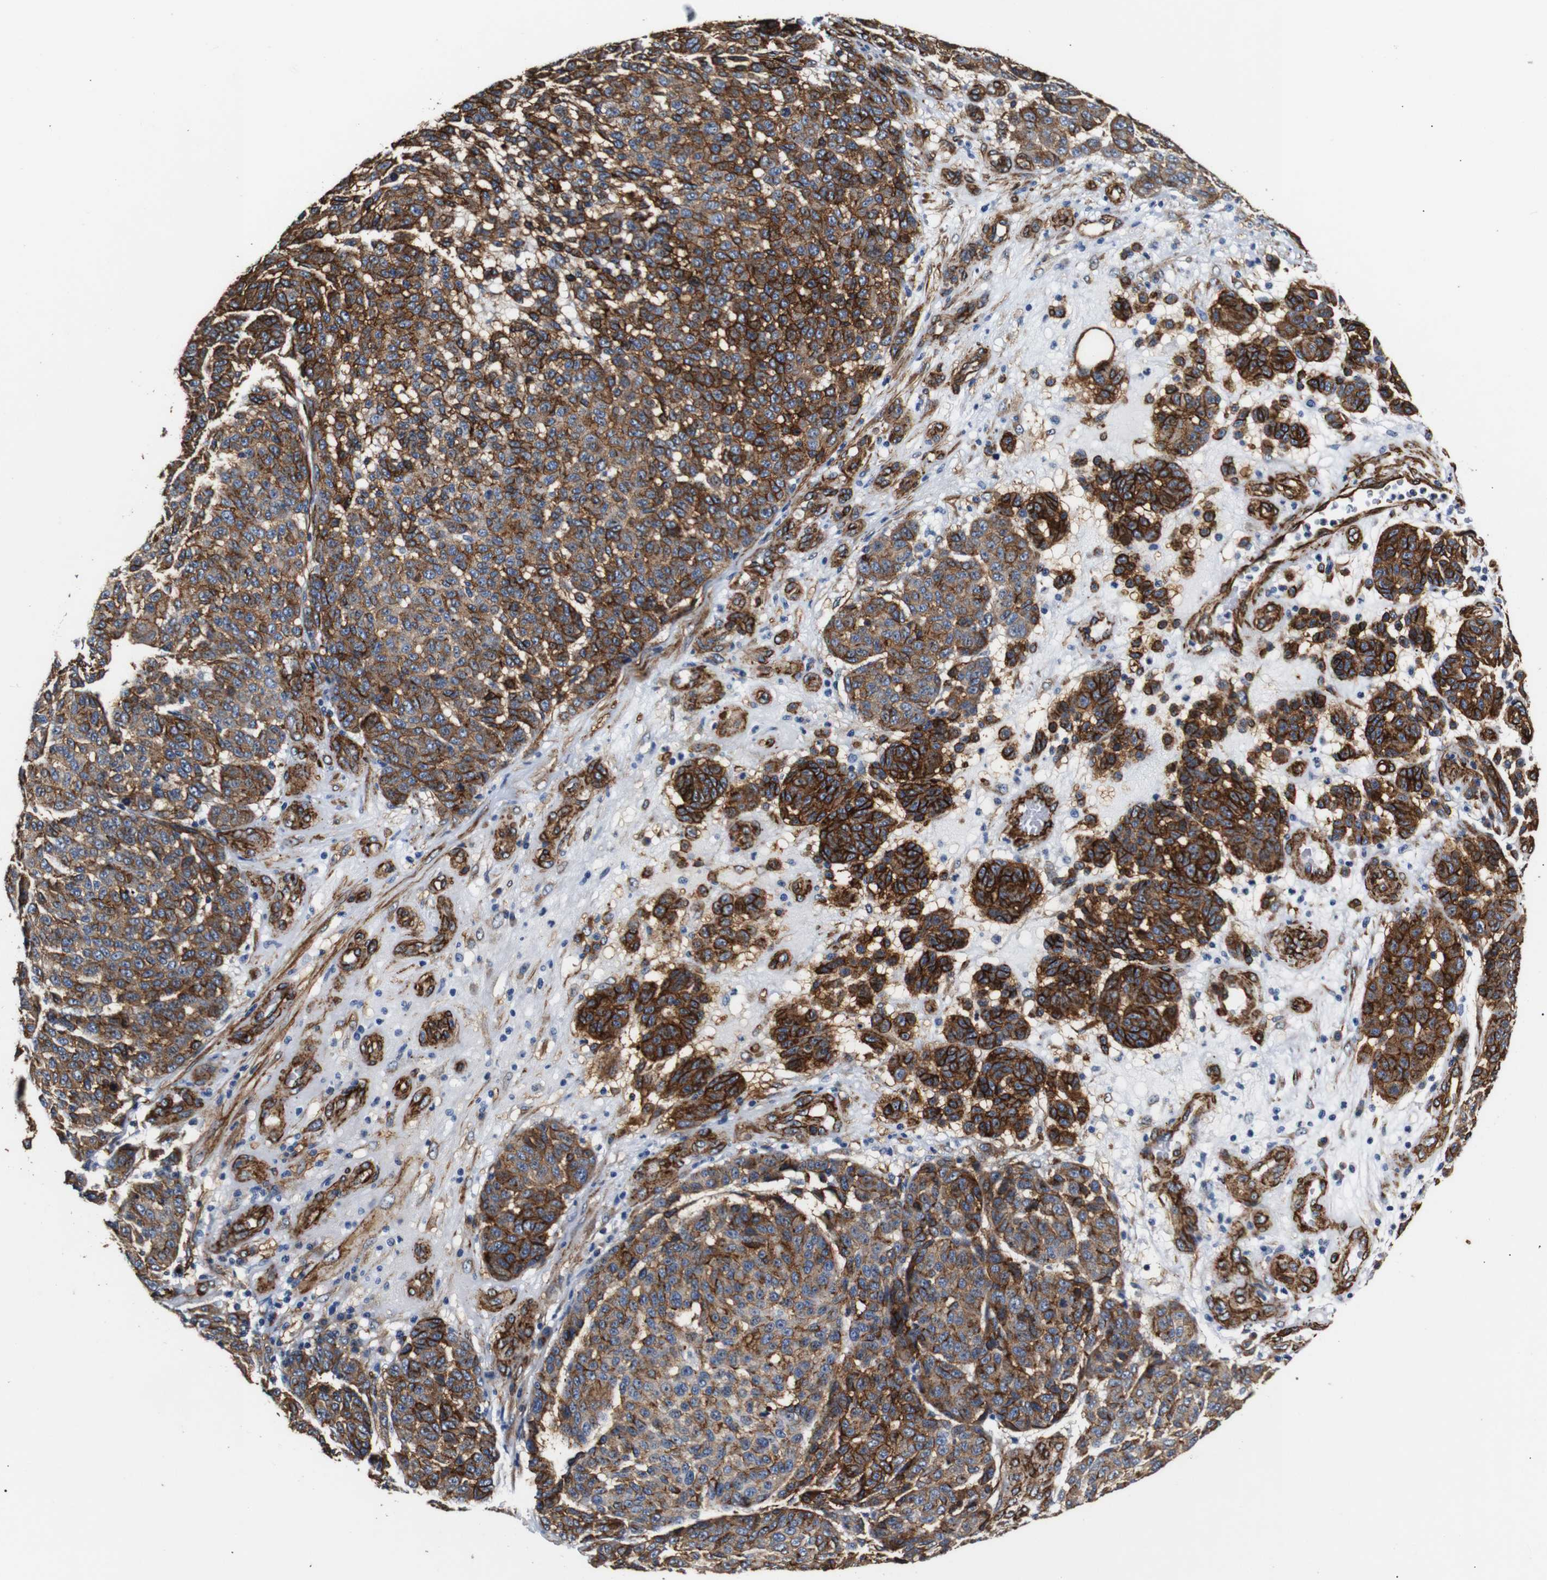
{"staining": {"intensity": "strong", "quantity": ">75%", "location": "cytoplasmic/membranous"}, "tissue": "melanoma", "cell_type": "Tumor cells", "image_type": "cancer", "snomed": [{"axis": "morphology", "description": "Malignant melanoma, NOS"}, {"axis": "topography", "description": "Skin"}], "caption": "Malignant melanoma stained with a brown dye shows strong cytoplasmic/membranous positive expression in about >75% of tumor cells.", "gene": "CAV2", "patient": {"sex": "male", "age": 59}}